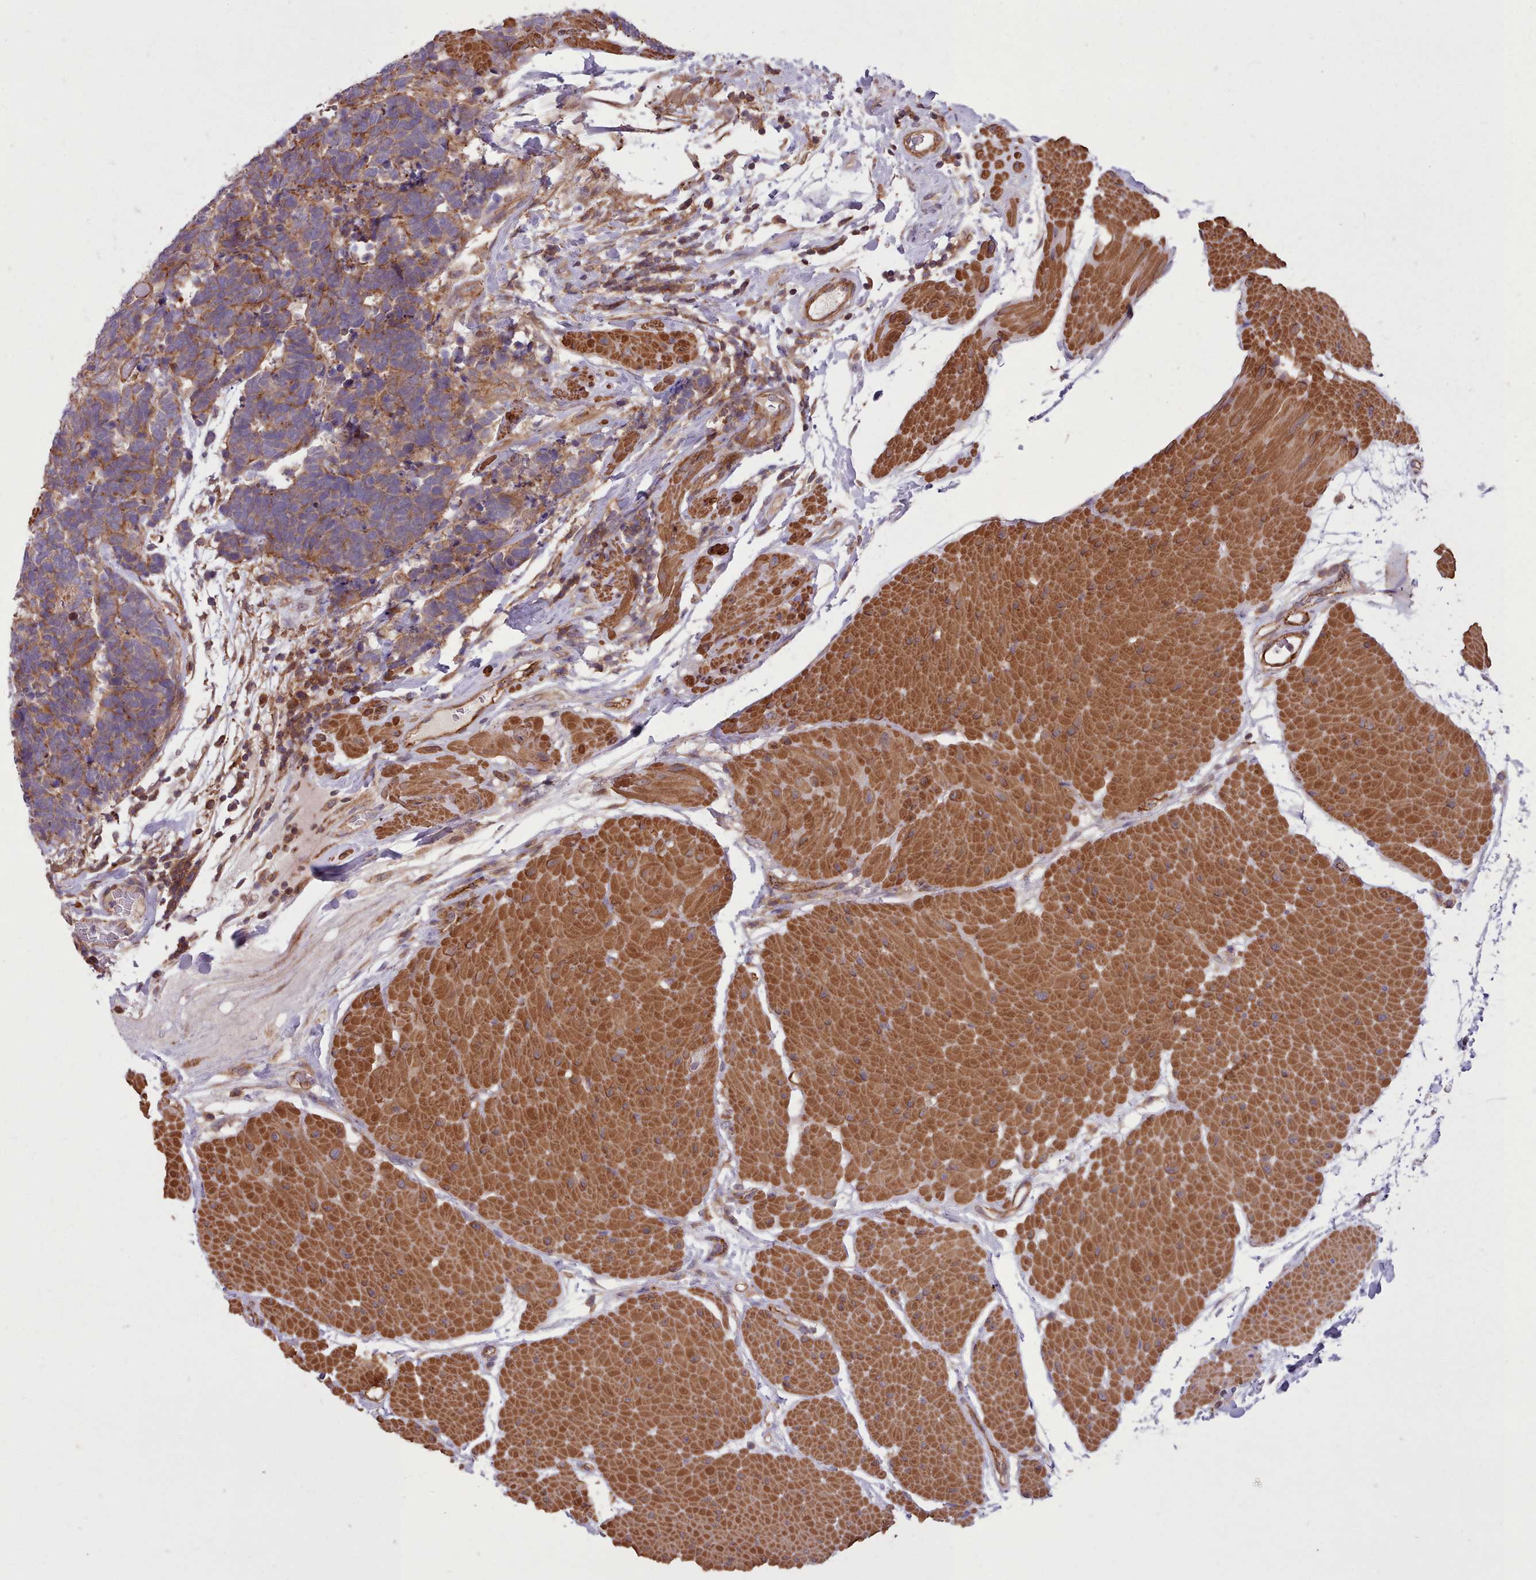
{"staining": {"intensity": "moderate", "quantity": "25%-75%", "location": "cytoplasmic/membranous"}, "tissue": "carcinoid", "cell_type": "Tumor cells", "image_type": "cancer", "snomed": [{"axis": "morphology", "description": "Carcinoma, NOS"}, {"axis": "morphology", "description": "Carcinoid, malignant, NOS"}, {"axis": "topography", "description": "Urinary bladder"}], "caption": "Immunohistochemical staining of carcinoid demonstrates medium levels of moderate cytoplasmic/membranous positivity in about 25%-75% of tumor cells. Immunohistochemistry (ihc) stains the protein in brown and the nuclei are stained blue.", "gene": "STUB1", "patient": {"sex": "male", "age": 57}}